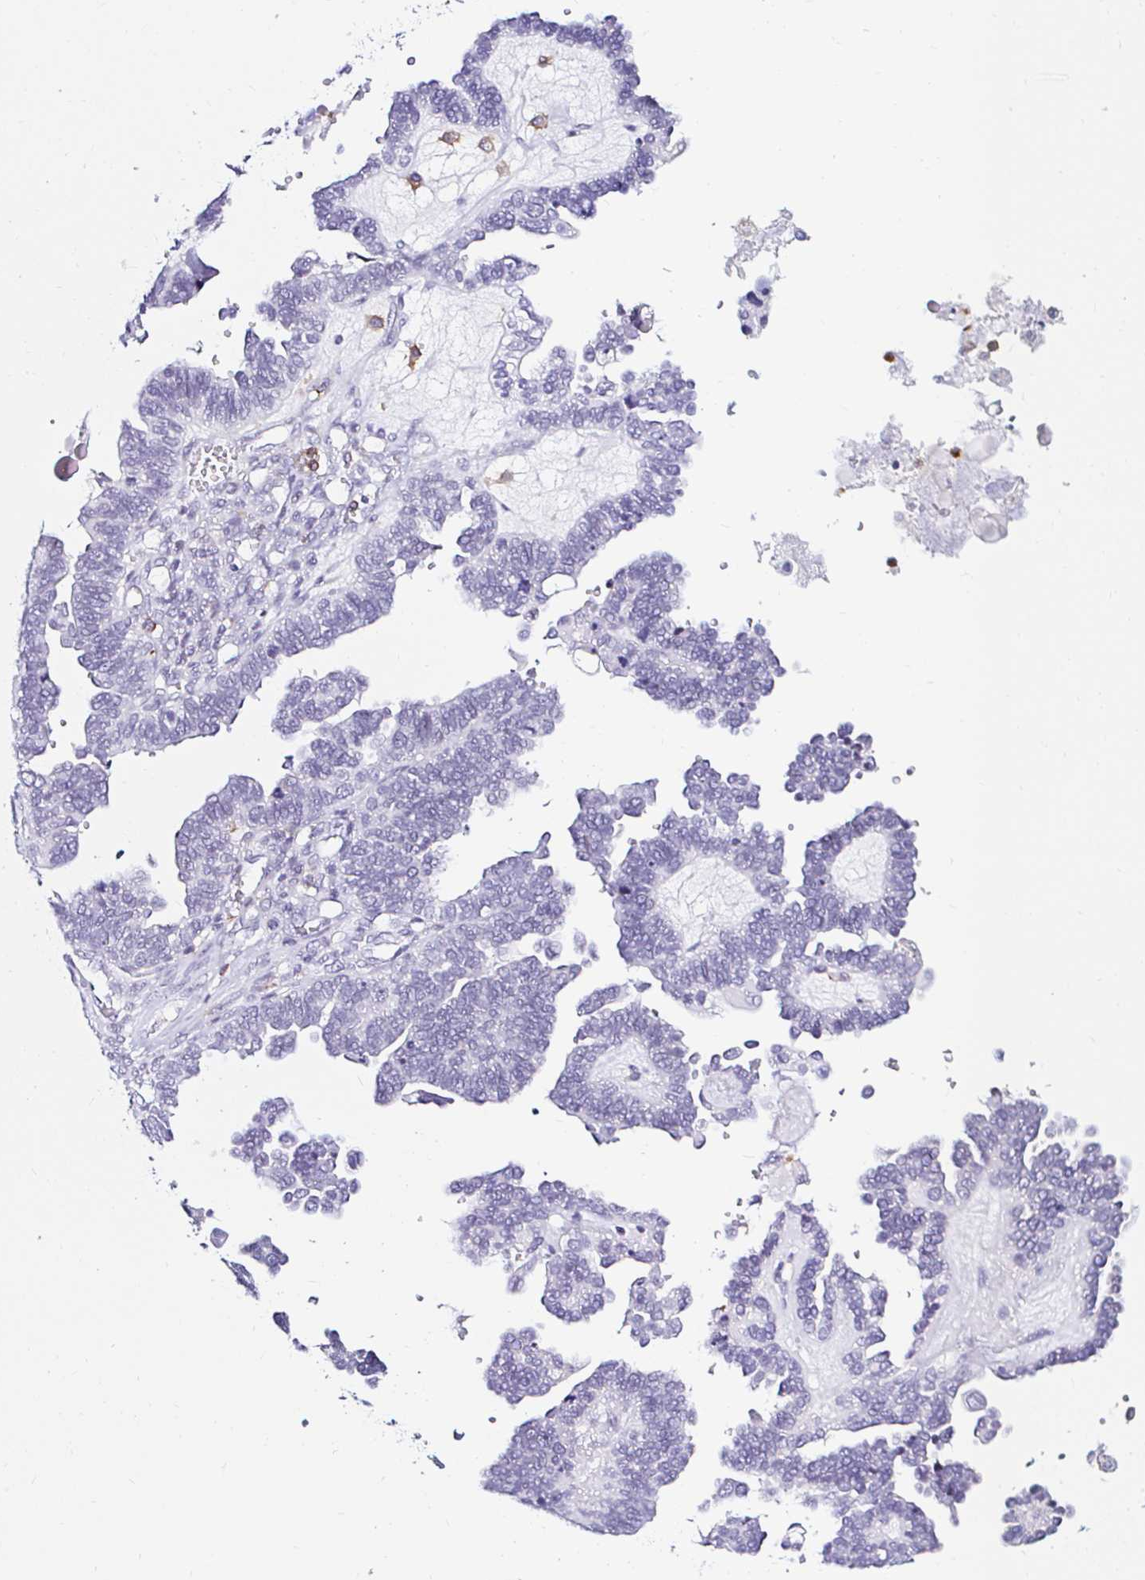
{"staining": {"intensity": "negative", "quantity": "none", "location": "none"}, "tissue": "ovarian cancer", "cell_type": "Tumor cells", "image_type": "cancer", "snomed": [{"axis": "morphology", "description": "Cystadenocarcinoma, serous, NOS"}, {"axis": "topography", "description": "Ovary"}], "caption": "High power microscopy micrograph of an immunohistochemistry image of serous cystadenocarcinoma (ovarian), revealing no significant staining in tumor cells.", "gene": "CYBB", "patient": {"sex": "female", "age": 51}}